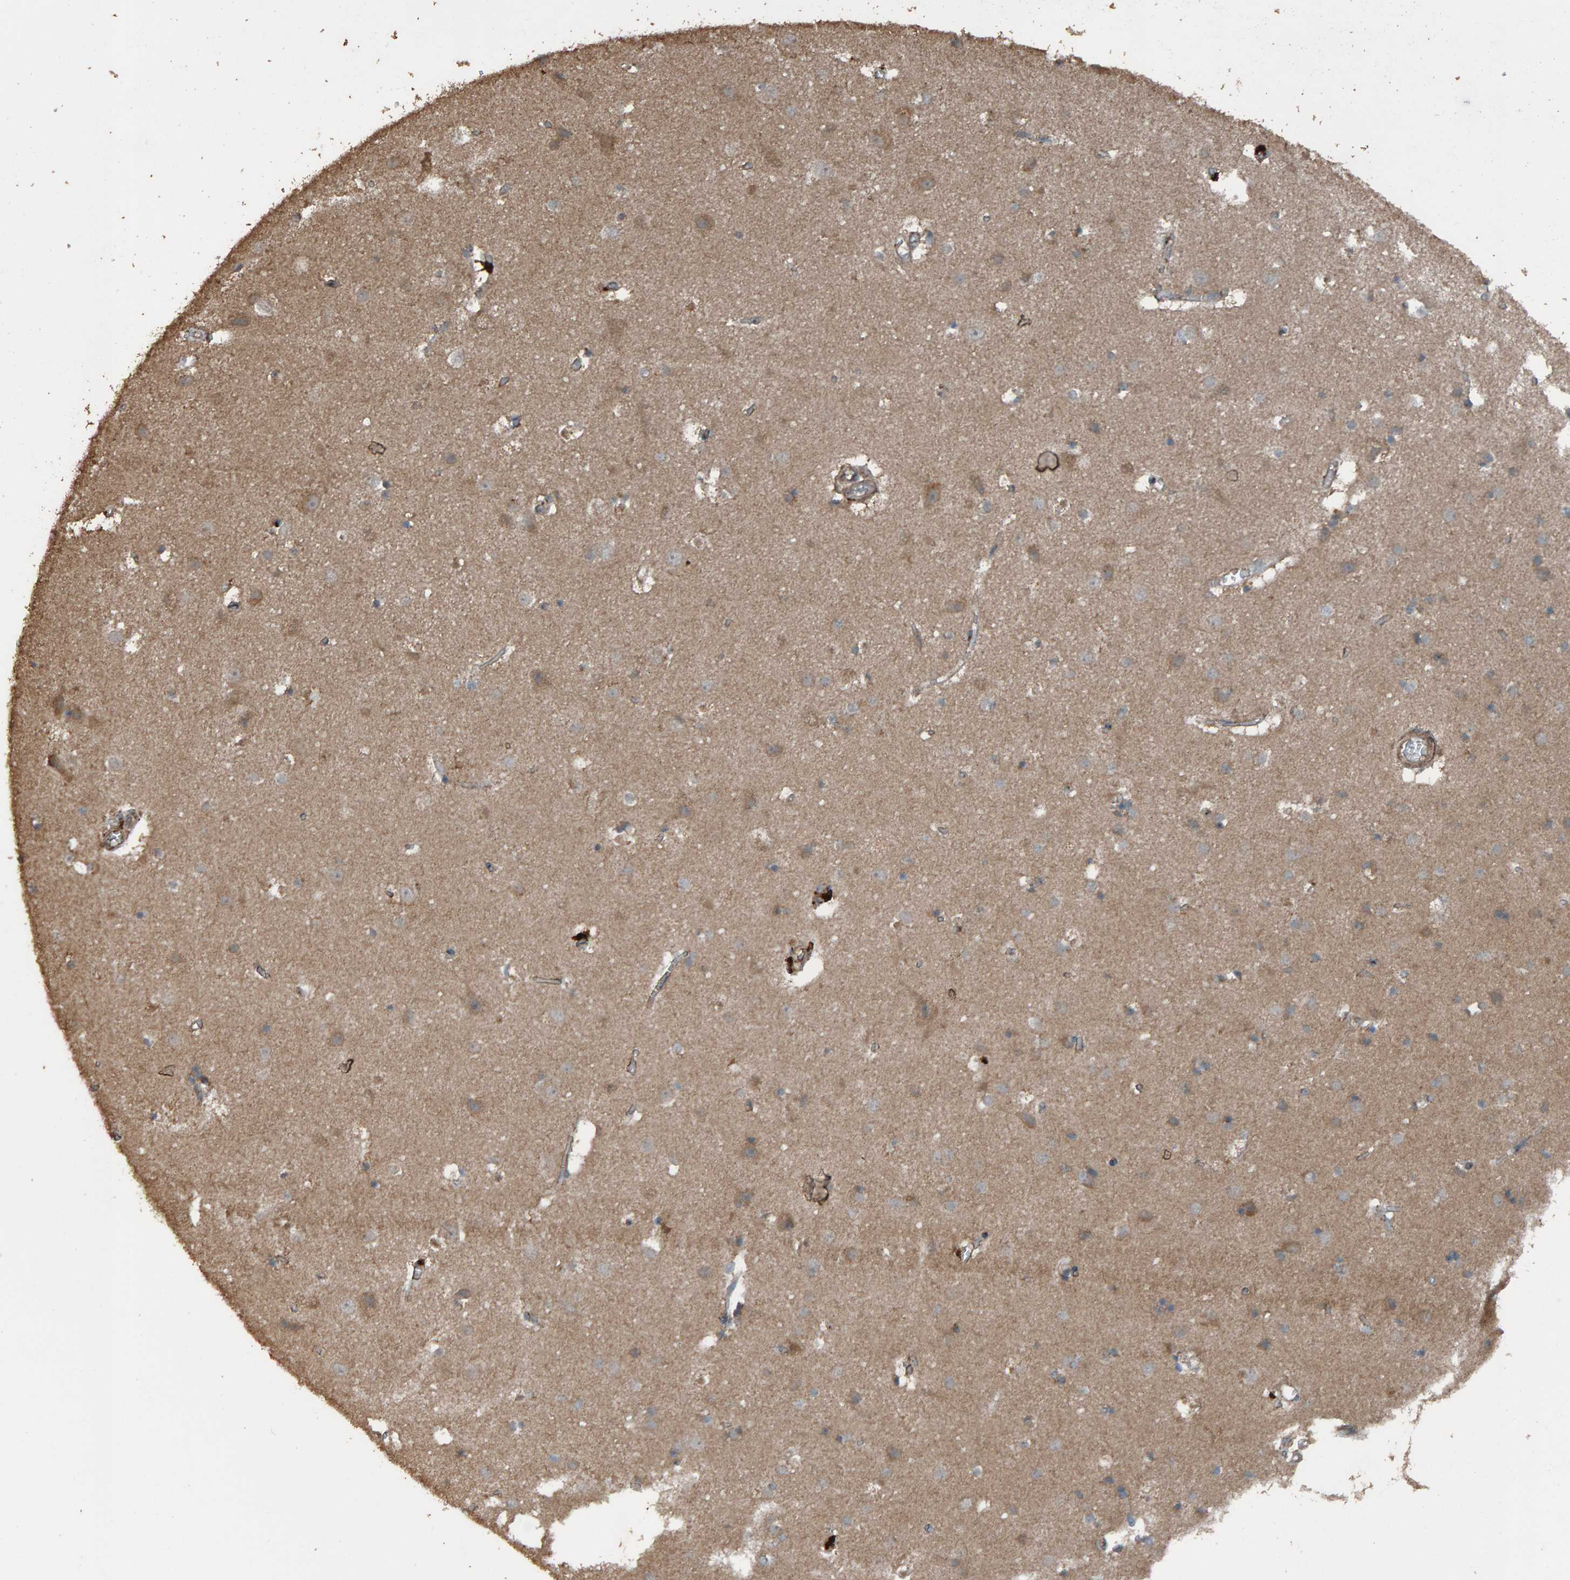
{"staining": {"intensity": "moderate", "quantity": "25%-75%", "location": "cytoplasmic/membranous"}, "tissue": "cerebral cortex", "cell_type": "Endothelial cells", "image_type": "normal", "snomed": [{"axis": "morphology", "description": "Normal tissue, NOS"}, {"axis": "topography", "description": "Cerebral cortex"}], "caption": "A brown stain shows moderate cytoplasmic/membranous staining of a protein in endothelial cells of unremarkable cerebral cortex.", "gene": "DUS1L", "patient": {"sex": "male", "age": 54}}